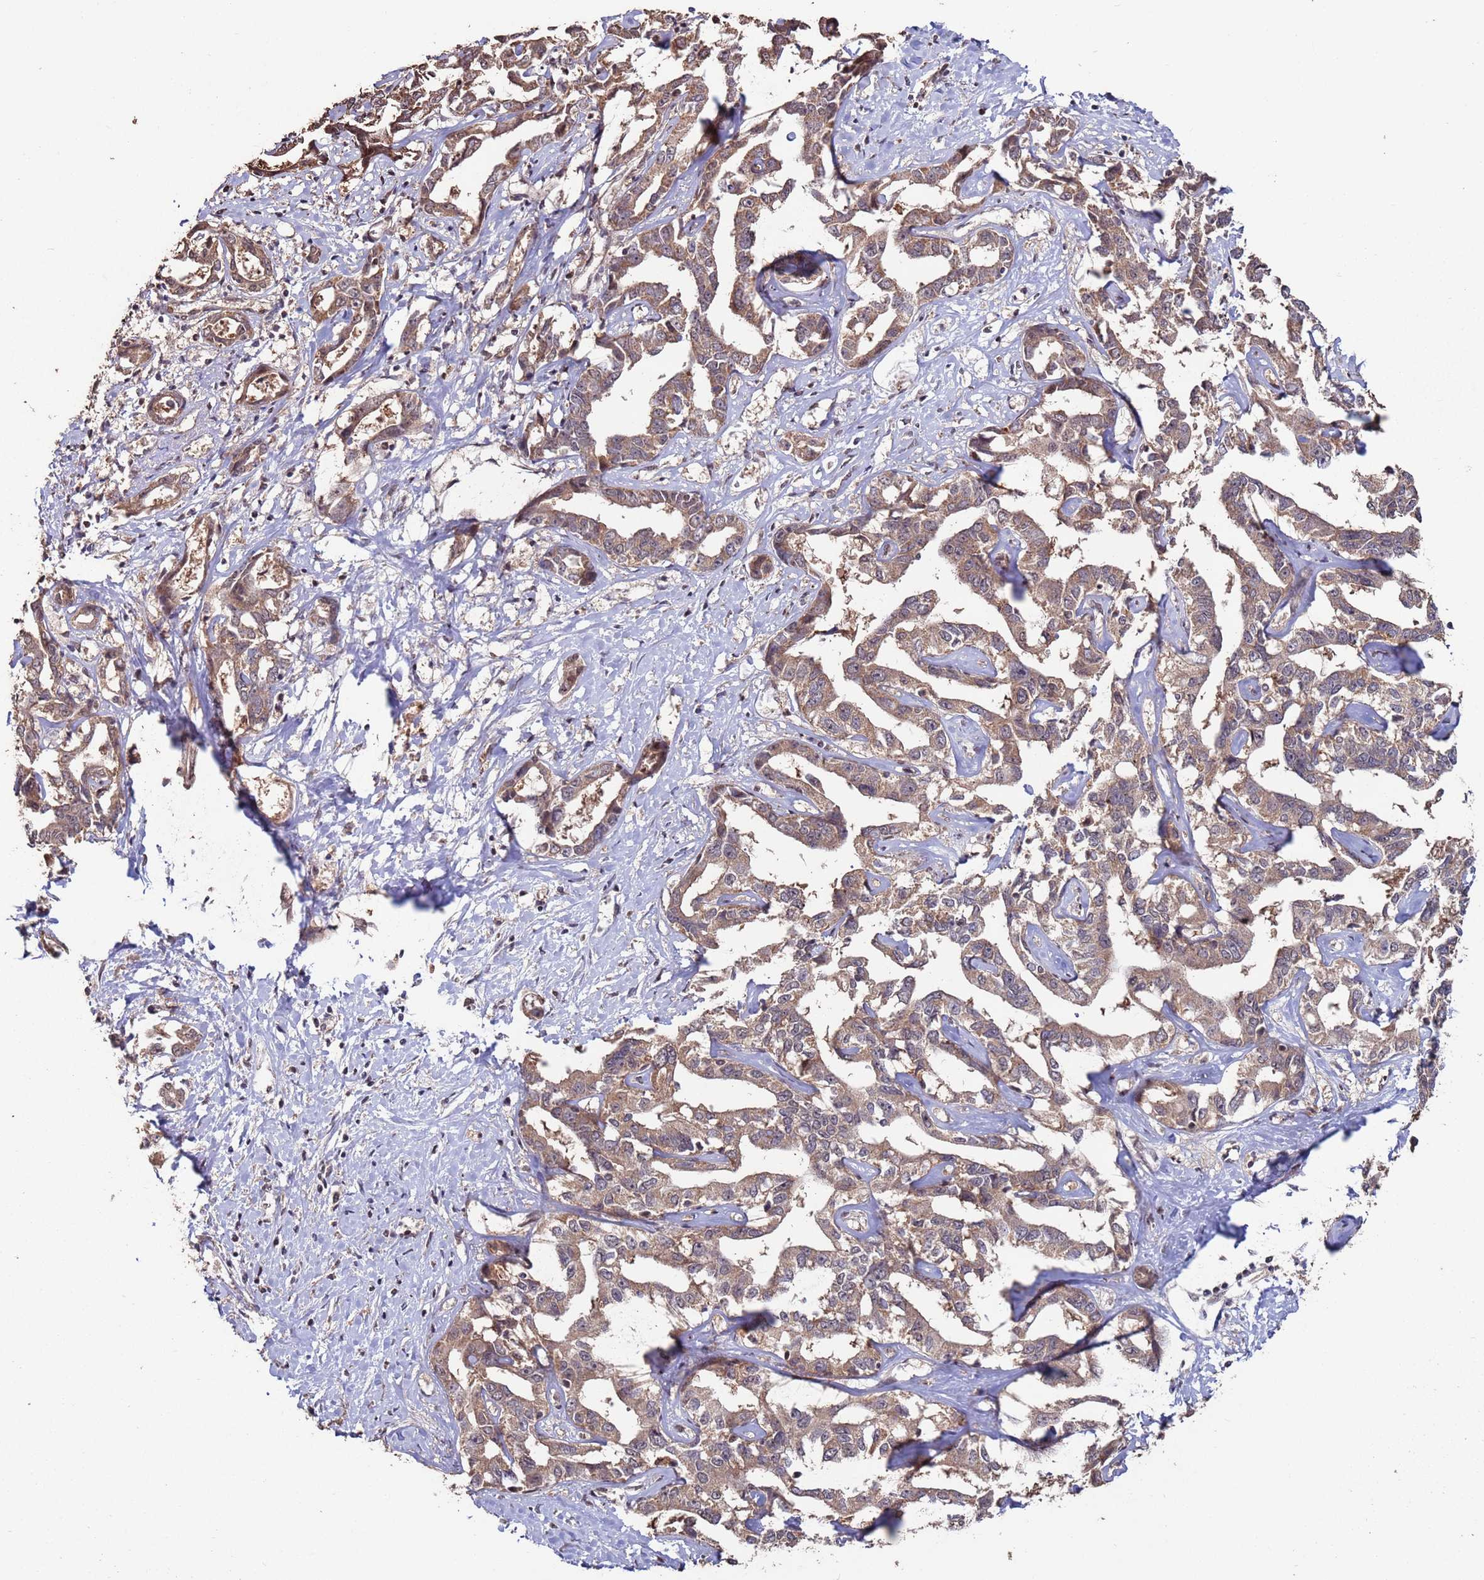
{"staining": {"intensity": "moderate", "quantity": ">75%", "location": "cytoplasmic/membranous"}, "tissue": "liver cancer", "cell_type": "Tumor cells", "image_type": "cancer", "snomed": [{"axis": "morphology", "description": "Cholangiocarcinoma"}, {"axis": "topography", "description": "Liver"}], "caption": "Liver cancer was stained to show a protein in brown. There is medium levels of moderate cytoplasmic/membranous positivity in approximately >75% of tumor cells. Immunohistochemistry stains the protein of interest in brown and the nuclei are stained blue.", "gene": "PRR7", "patient": {"sex": "male", "age": 59}}